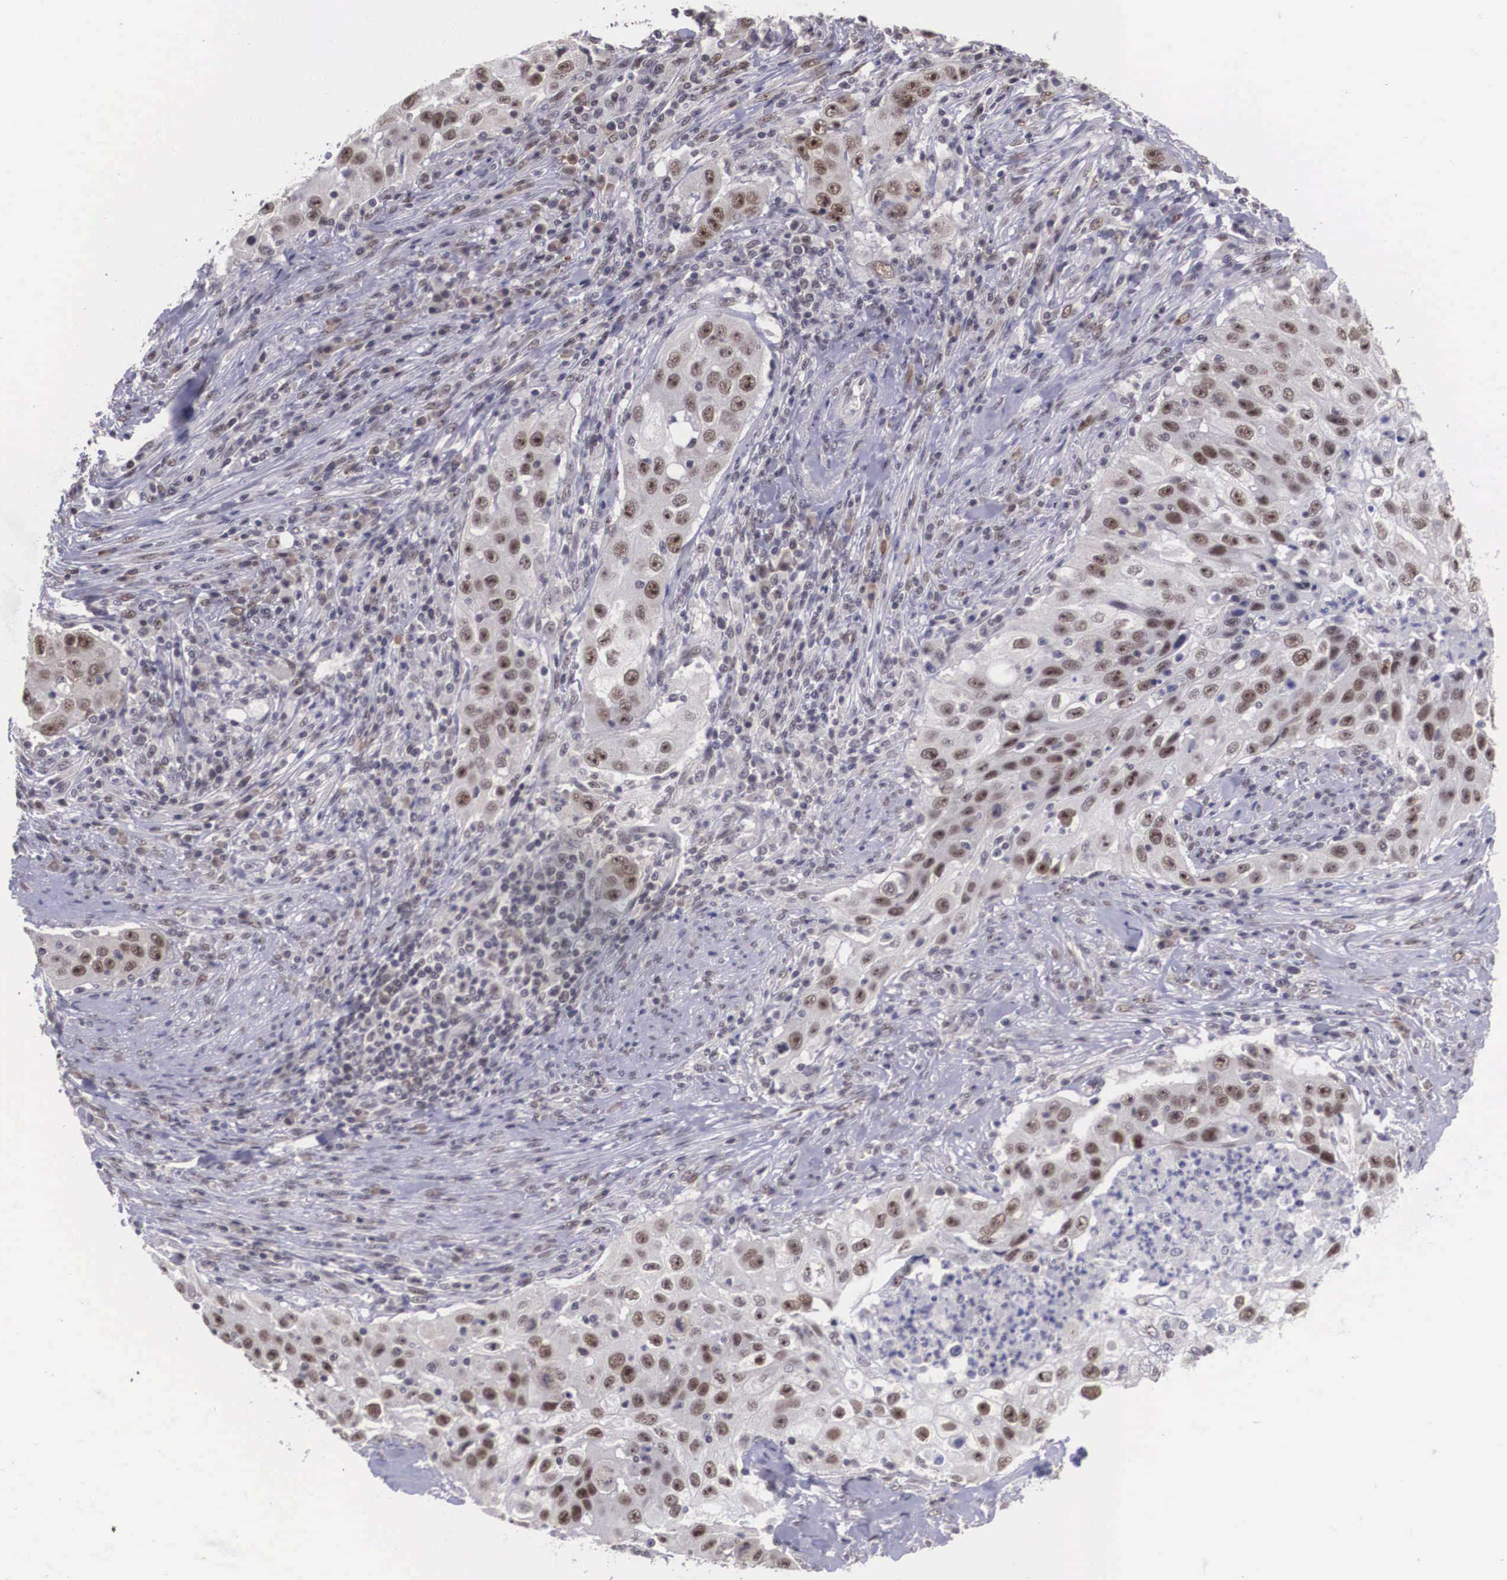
{"staining": {"intensity": "weak", "quantity": "25%-75%", "location": "nuclear"}, "tissue": "lung cancer", "cell_type": "Tumor cells", "image_type": "cancer", "snomed": [{"axis": "morphology", "description": "Squamous cell carcinoma, NOS"}, {"axis": "topography", "description": "Lung"}], "caption": "The photomicrograph exhibits immunohistochemical staining of lung cancer. There is weak nuclear staining is present in approximately 25%-75% of tumor cells. The staining was performed using DAB, with brown indicating positive protein expression. Nuclei are stained blue with hematoxylin.", "gene": "ZNF275", "patient": {"sex": "male", "age": 64}}